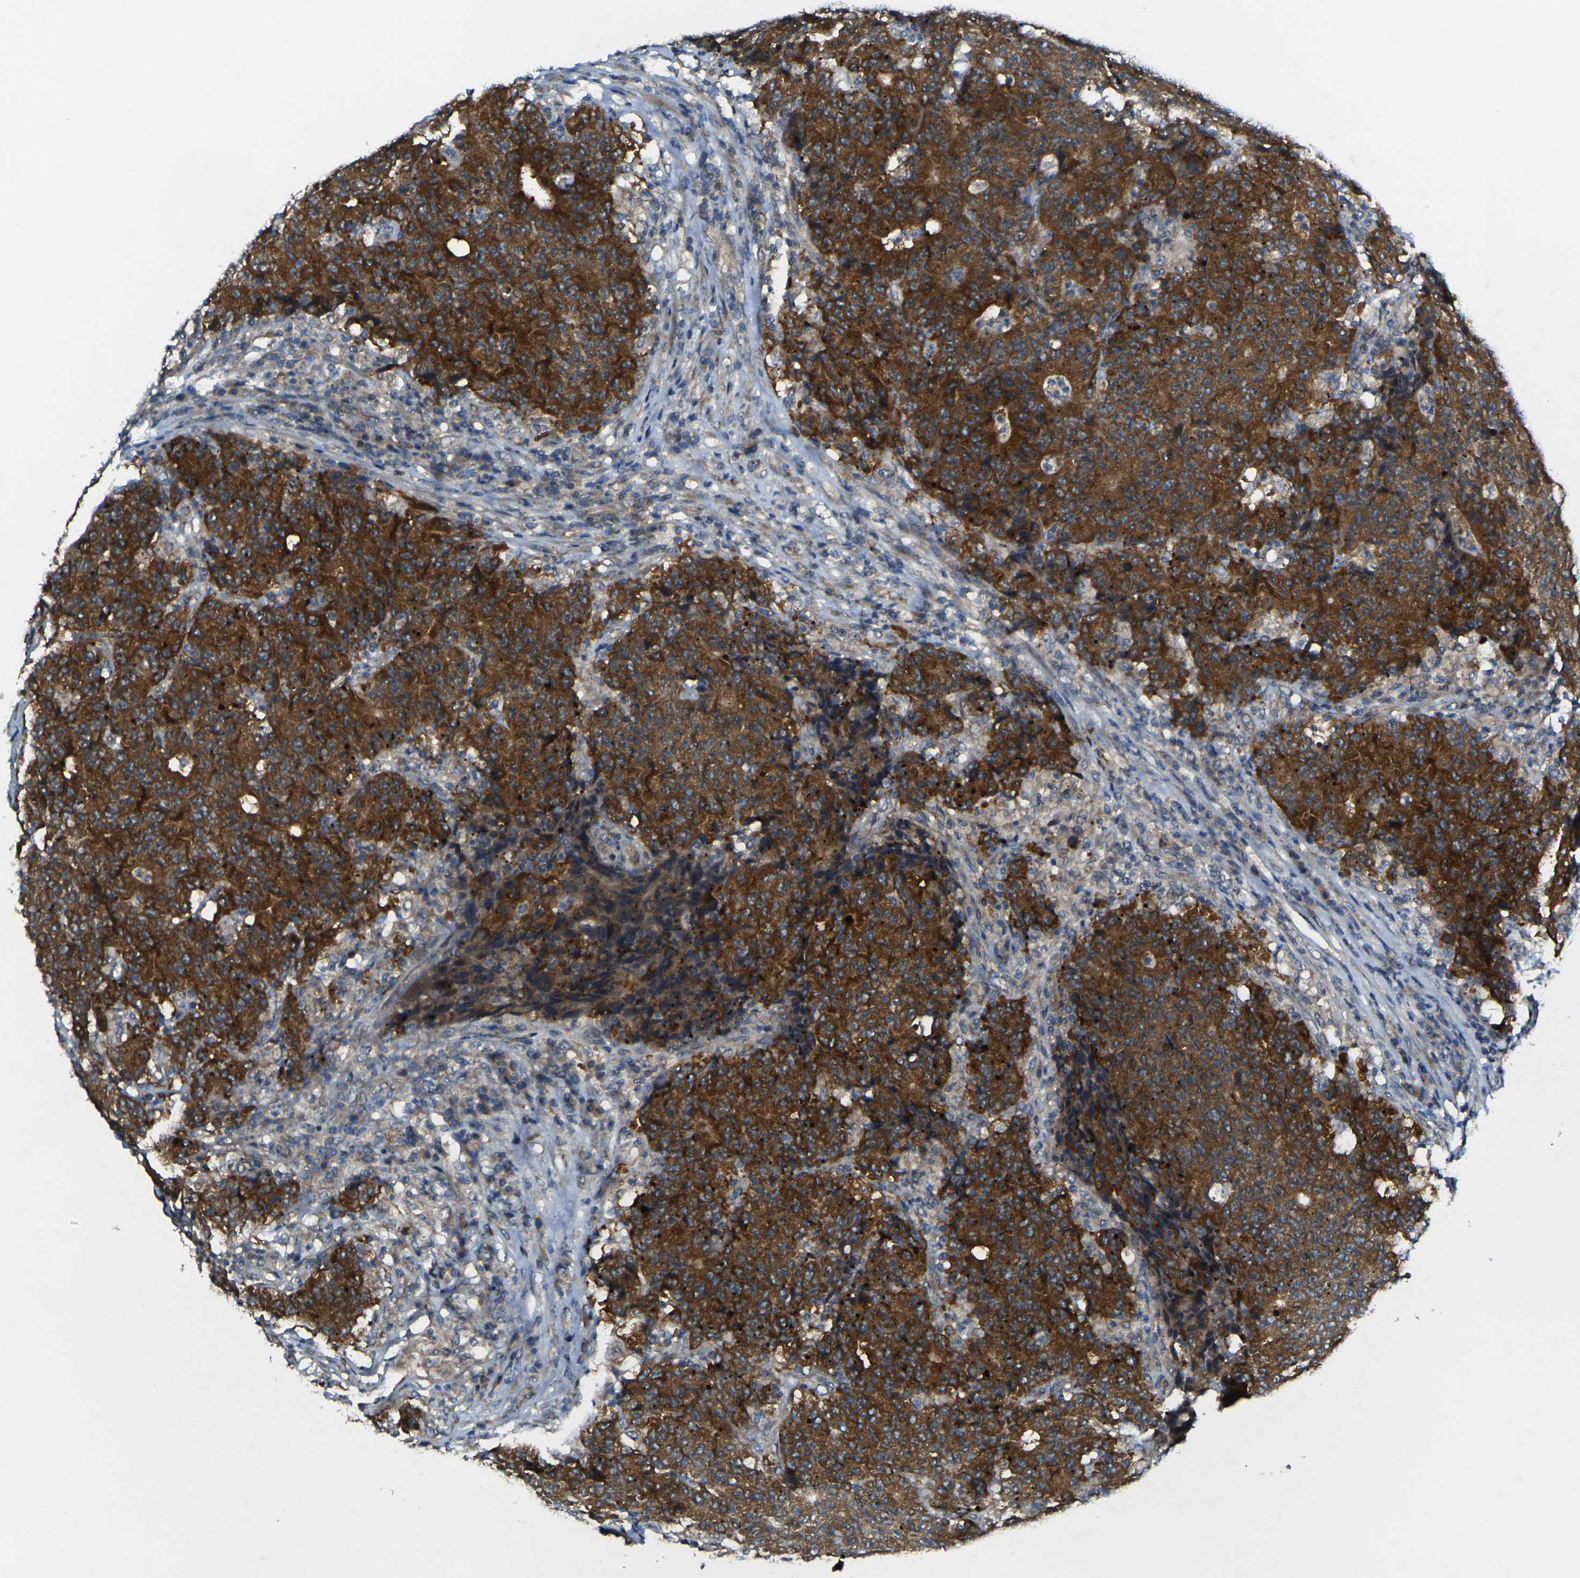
{"staining": {"intensity": "strong", "quantity": ">75%", "location": "cytoplasmic/membranous"}, "tissue": "colorectal cancer", "cell_type": "Tumor cells", "image_type": "cancer", "snomed": [{"axis": "morphology", "description": "Normal tissue, NOS"}, {"axis": "morphology", "description": "Adenocarcinoma, NOS"}, {"axis": "topography", "description": "Colon"}], "caption": "Immunohistochemistry photomicrograph of neoplastic tissue: colorectal adenocarcinoma stained using immunohistochemistry (IHC) shows high levels of strong protein expression localized specifically in the cytoplasmic/membranous of tumor cells, appearing as a cytoplasmic/membranous brown color.", "gene": "GNA12", "patient": {"sex": "female", "age": 75}}